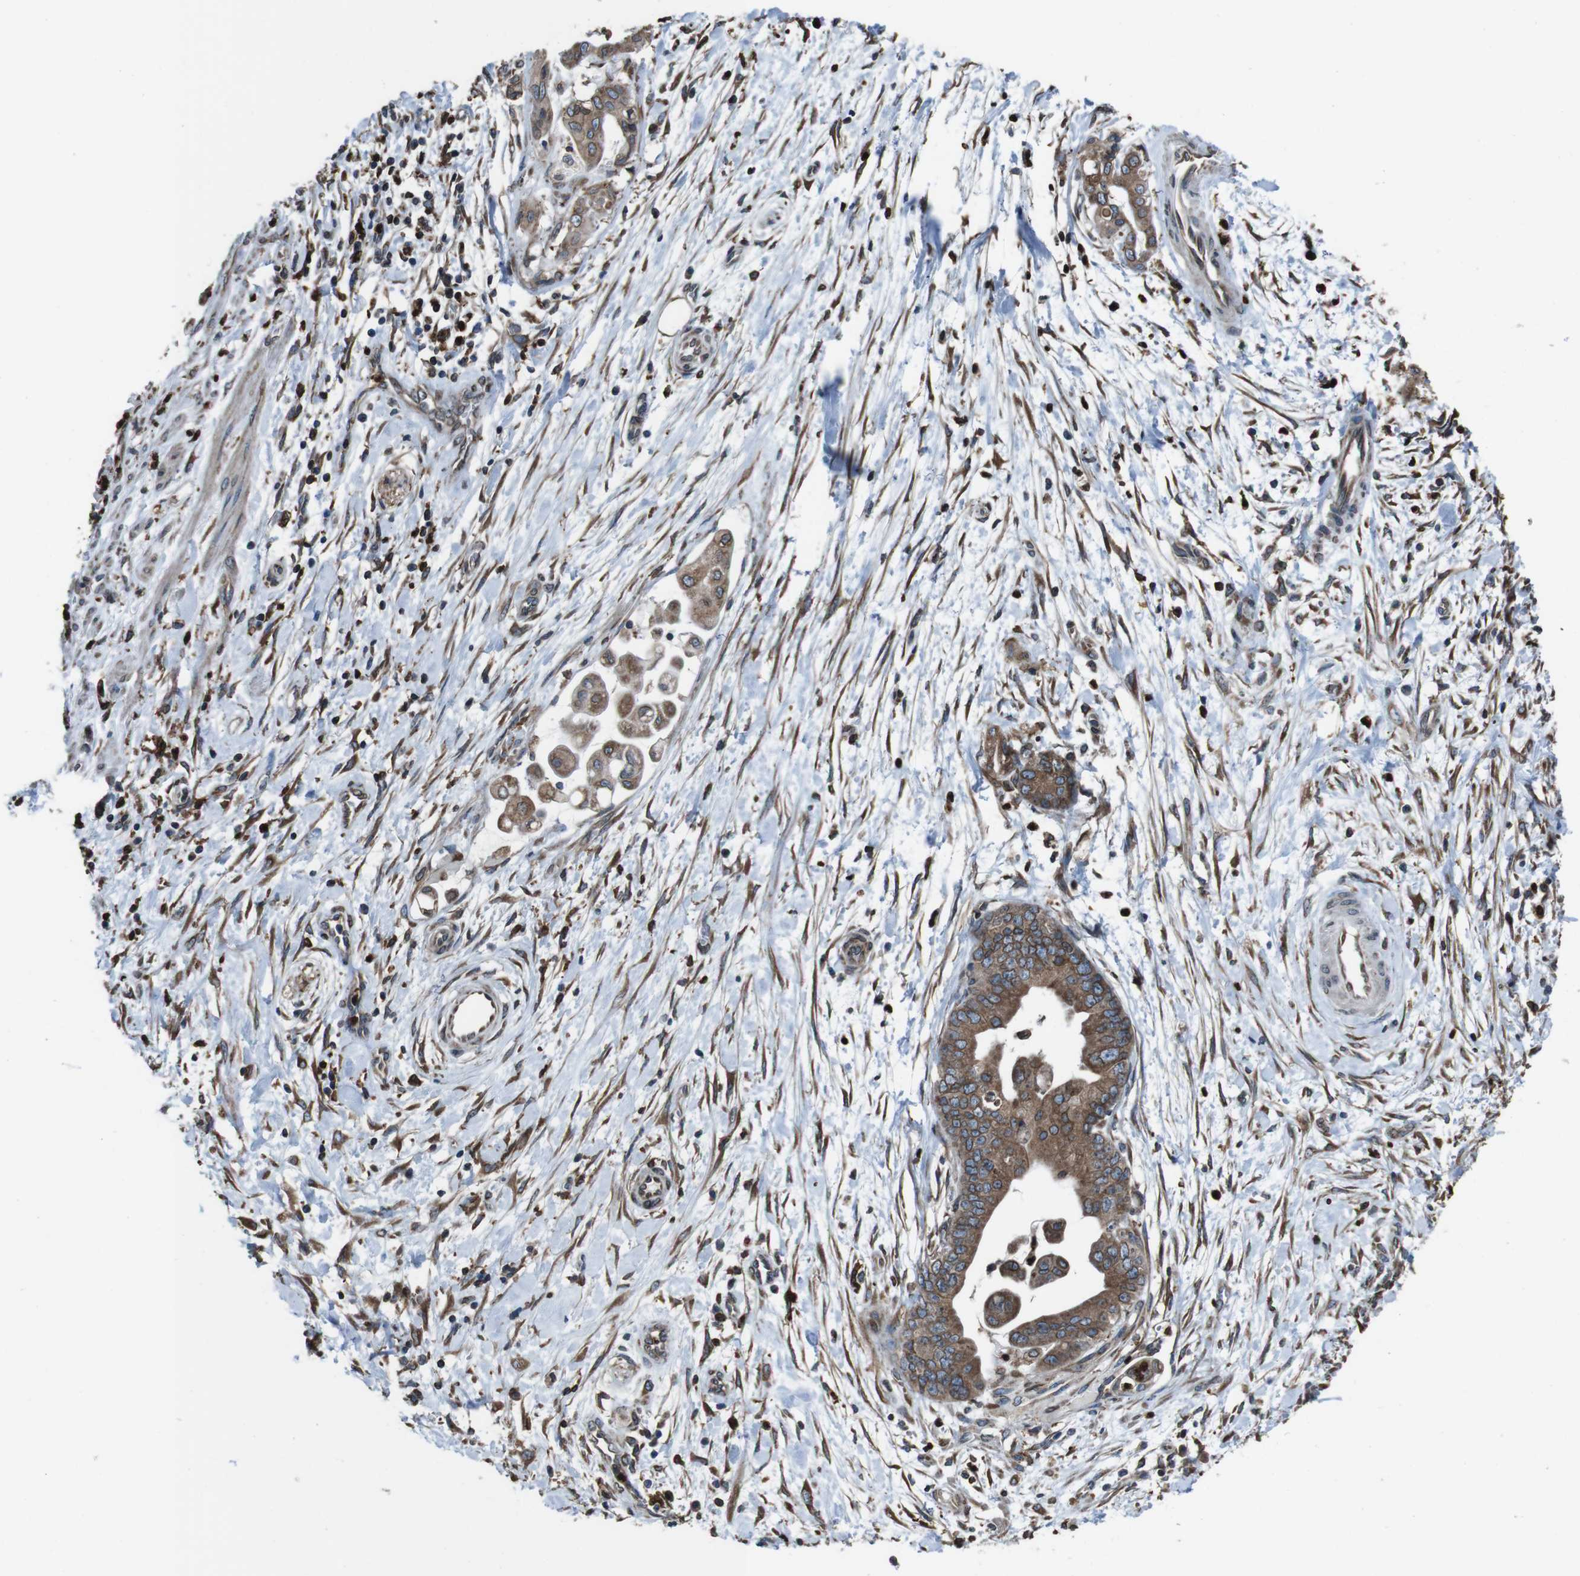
{"staining": {"intensity": "moderate", "quantity": ">75%", "location": "cytoplasmic/membranous"}, "tissue": "pancreatic cancer", "cell_type": "Tumor cells", "image_type": "cancer", "snomed": [{"axis": "morphology", "description": "Adenocarcinoma, NOS"}, {"axis": "topography", "description": "Pancreas"}], "caption": "IHC micrograph of human pancreatic cancer (adenocarcinoma) stained for a protein (brown), which demonstrates medium levels of moderate cytoplasmic/membranous positivity in about >75% of tumor cells.", "gene": "APMAP", "patient": {"sex": "female", "age": 75}}